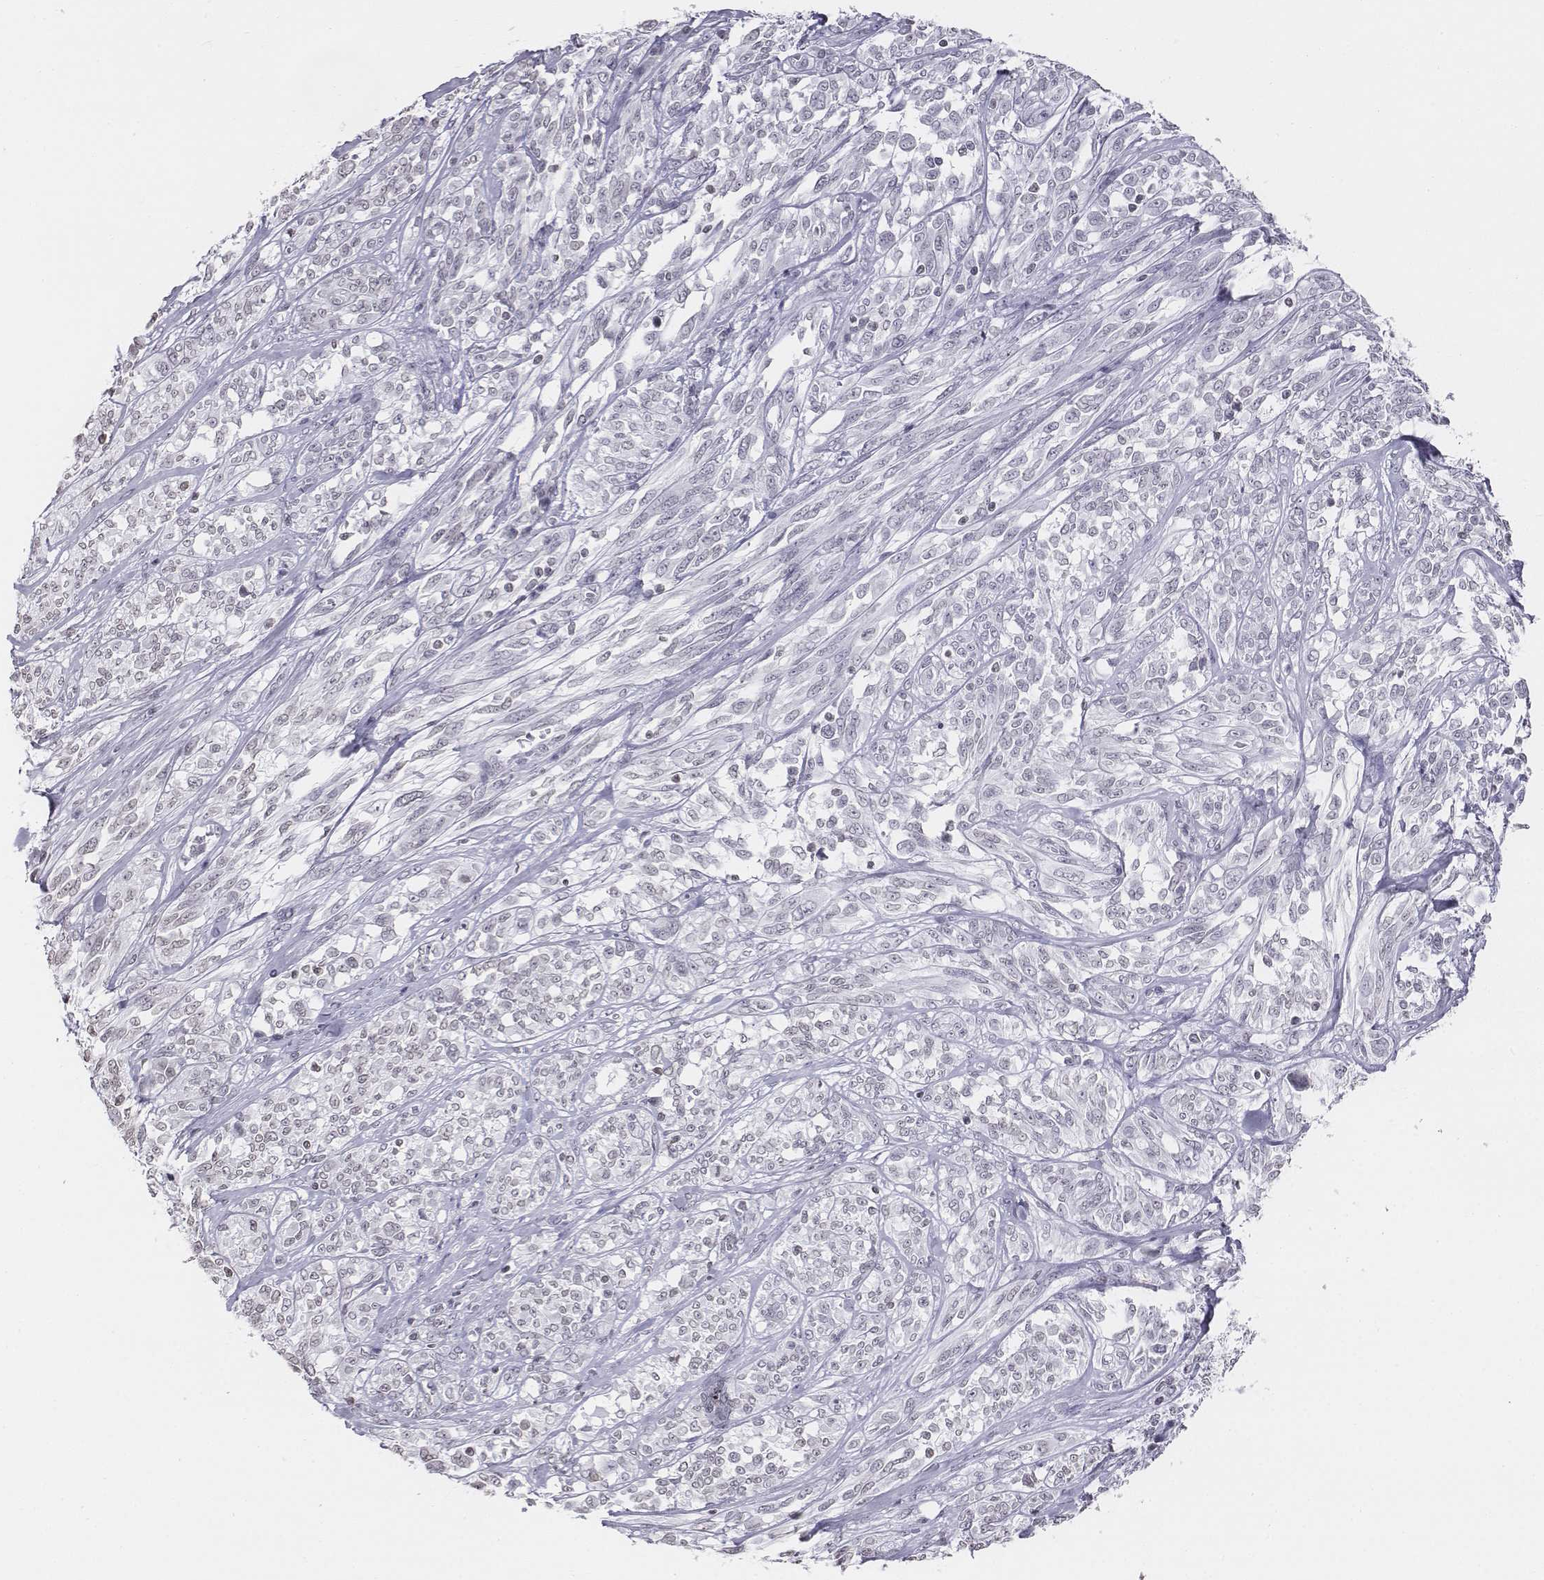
{"staining": {"intensity": "negative", "quantity": "none", "location": "none"}, "tissue": "melanoma", "cell_type": "Tumor cells", "image_type": "cancer", "snomed": [{"axis": "morphology", "description": "Malignant melanoma, NOS"}, {"axis": "topography", "description": "Skin"}], "caption": "Immunohistochemistry histopathology image of human malignant melanoma stained for a protein (brown), which shows no positivity in tumor cells. (DAB (3,3'-diaminobenzidine) immunohistochemistry, high magnification).", "gene": "BARHL1", "patient": {"sex": "female", "age": 91}}